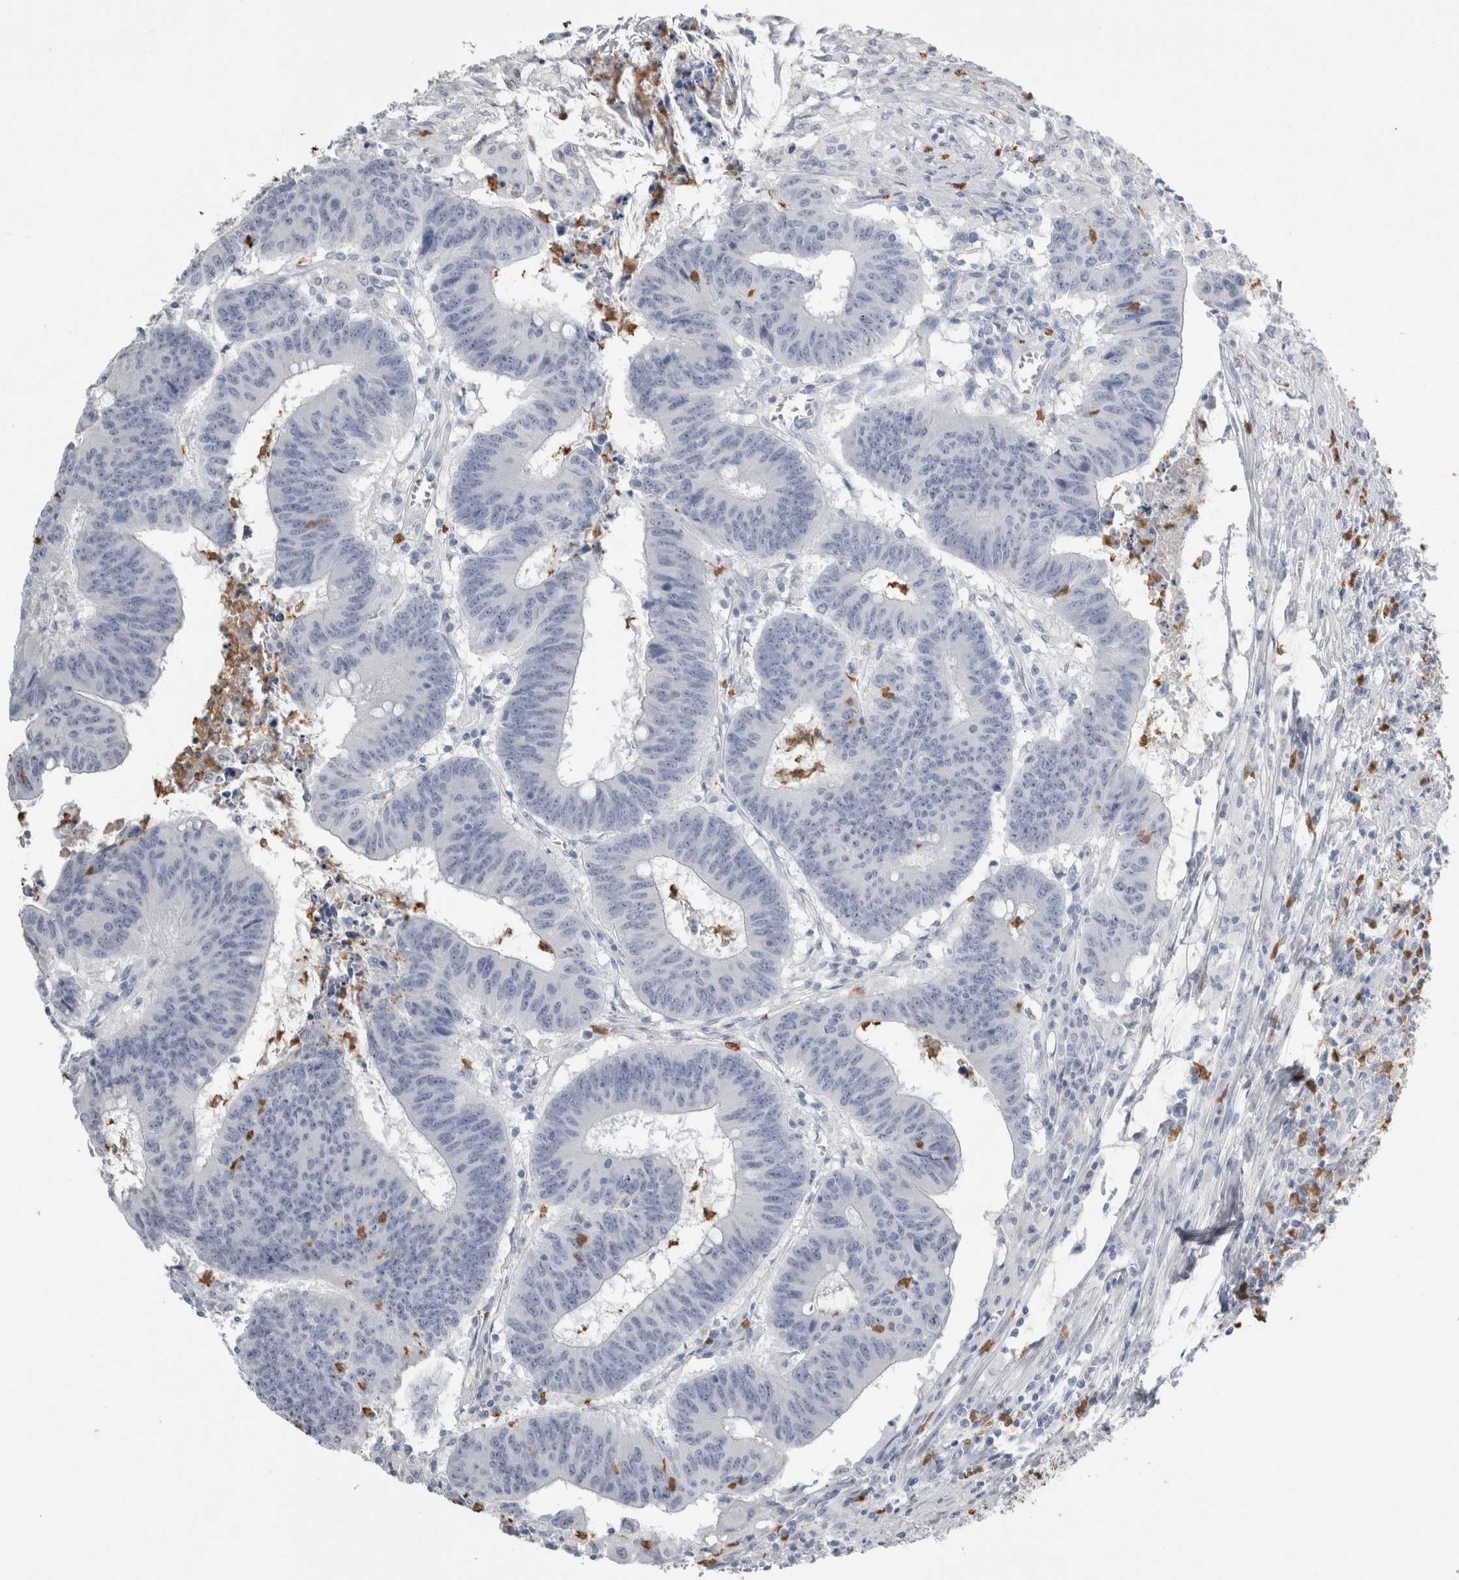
{"staining": {"intensity": "negative", "quantity": "none", "location": "none"}, "tissue": "colorectal cancer", "cell_type": "Tumor cells", "image_type": "cancer", "snomed": [{"axis": "morphology", "description": "Adenocarcinoma, NOS"}, {"axis": "topography", "description": "Colon"}], "caption": "Immunohistochemistry of human colorectal cancer (adenocarcinoma) reveals no expression in tumor cells.", "gene": "S100A12", "patient": {"sex": "male", "age": 45}}